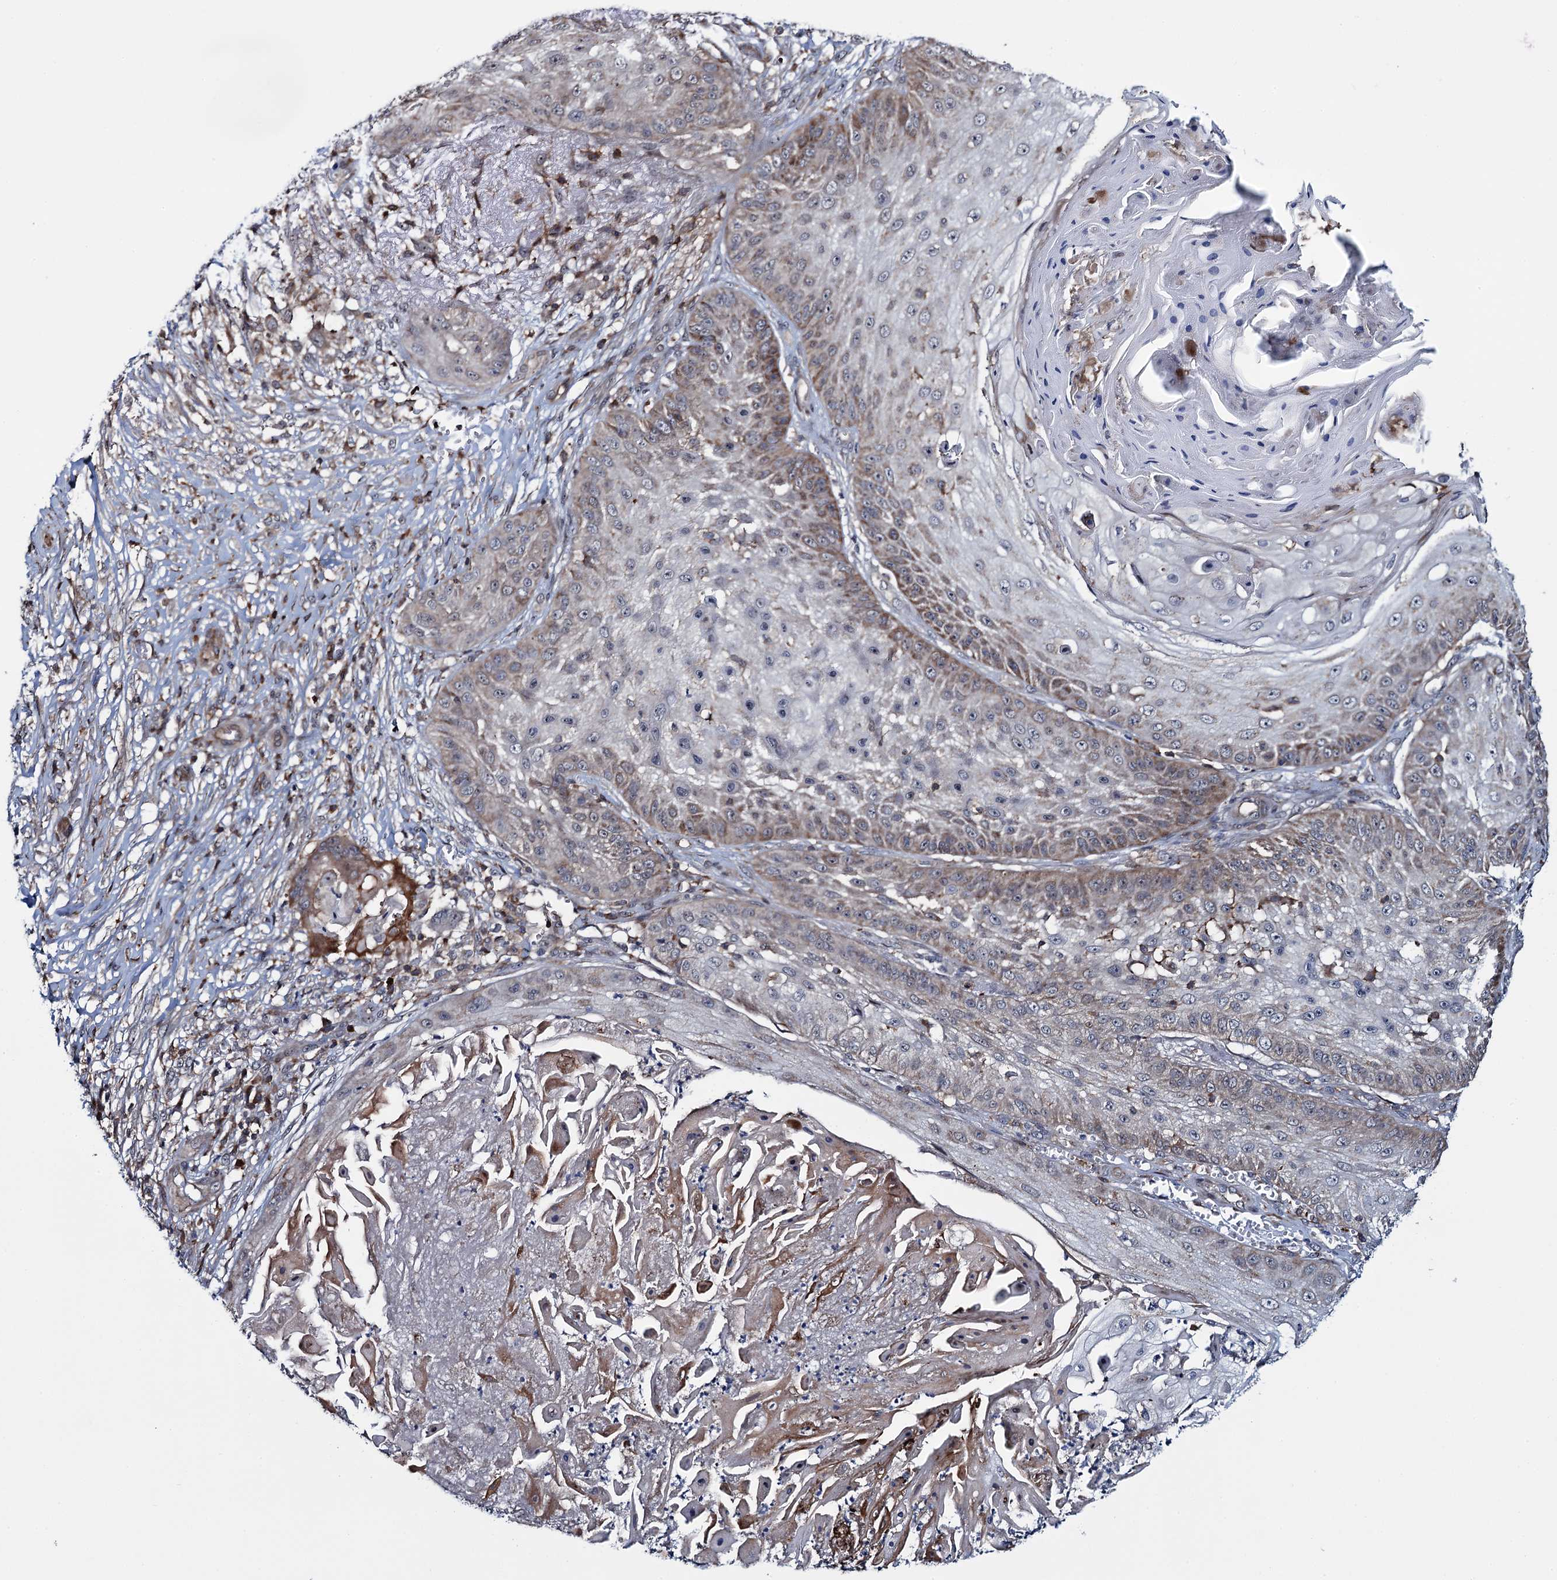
{"staining": {"intensity": "weak", "quantity": "25%-75%", "location": "cytoplasmic/membranous"}, "tissue": "skin cancer", "cell_type": "Tumor cells", "image_type": "cancer", "snomed": [{"axis": "morphology", "description": "Squamous cell carcinoma, NOS"}, {"axis": "topography", "description": "Skin"}], "caption": "A brown stain shows weak cytoplasmic/membranous positivity of a protein in human skin squamous cell carcinoma tumor cells.", "gene": "CCDC102A", "patient": {"sex": "male", "age": 70}}